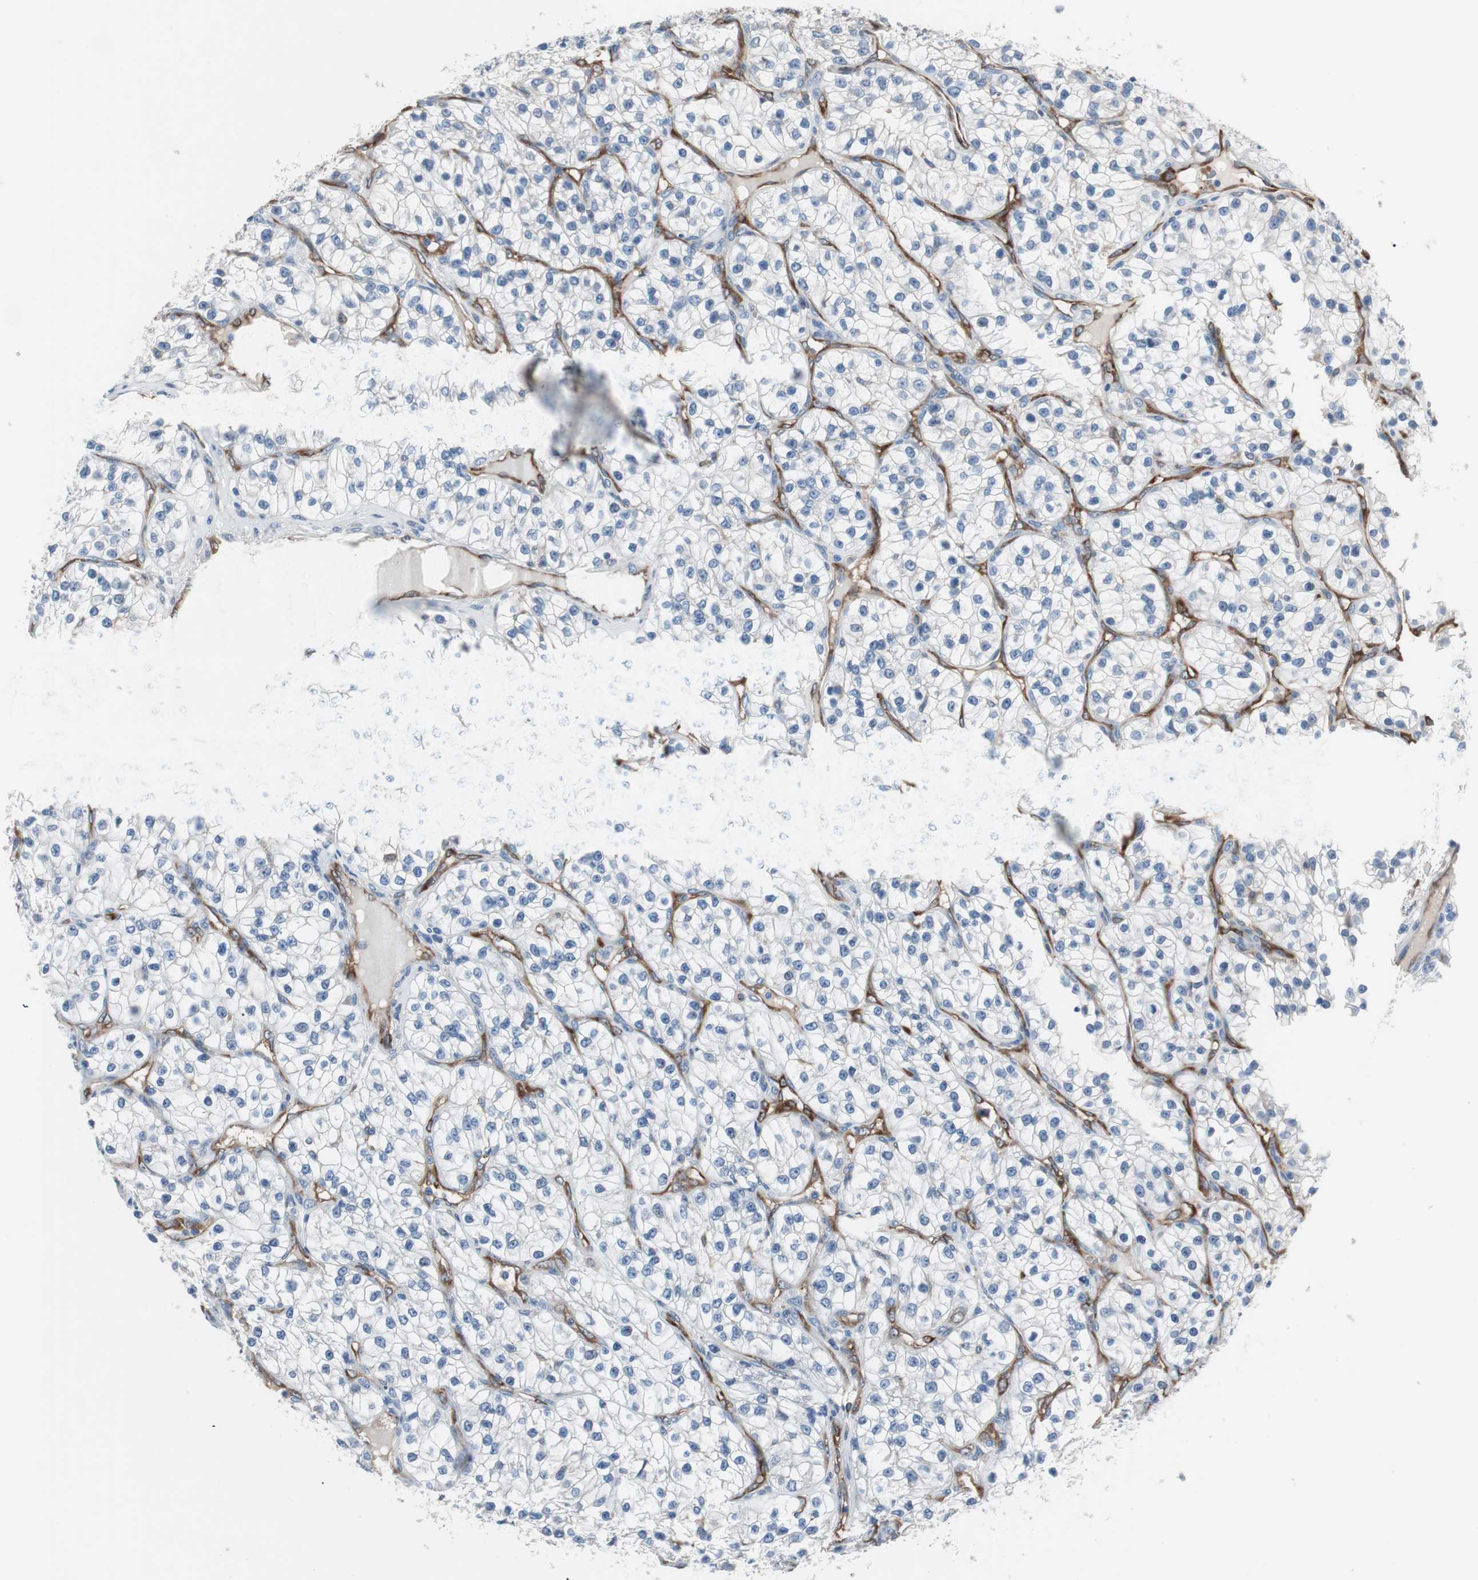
{"staining": {"intensity": "negative", "quantity": "none", "location": "none"}, "tissue": "renal cancer", "cell_type": "Tumor cells", "image_type": "cancer", "snomed": [{"axis": "morphology", "description": "Adenocarcinoma, NOS"}, {"axis": "topography", "description": "Kidney"}], "caption": "This histopathology image is of renal cancer stained with IHC to label a protein in brown with the nuclei are counter-stained blue. There is no positivity in tumor cells.", "gene": "SWAP70", "patient": {"sex": "female", "age": 57}}